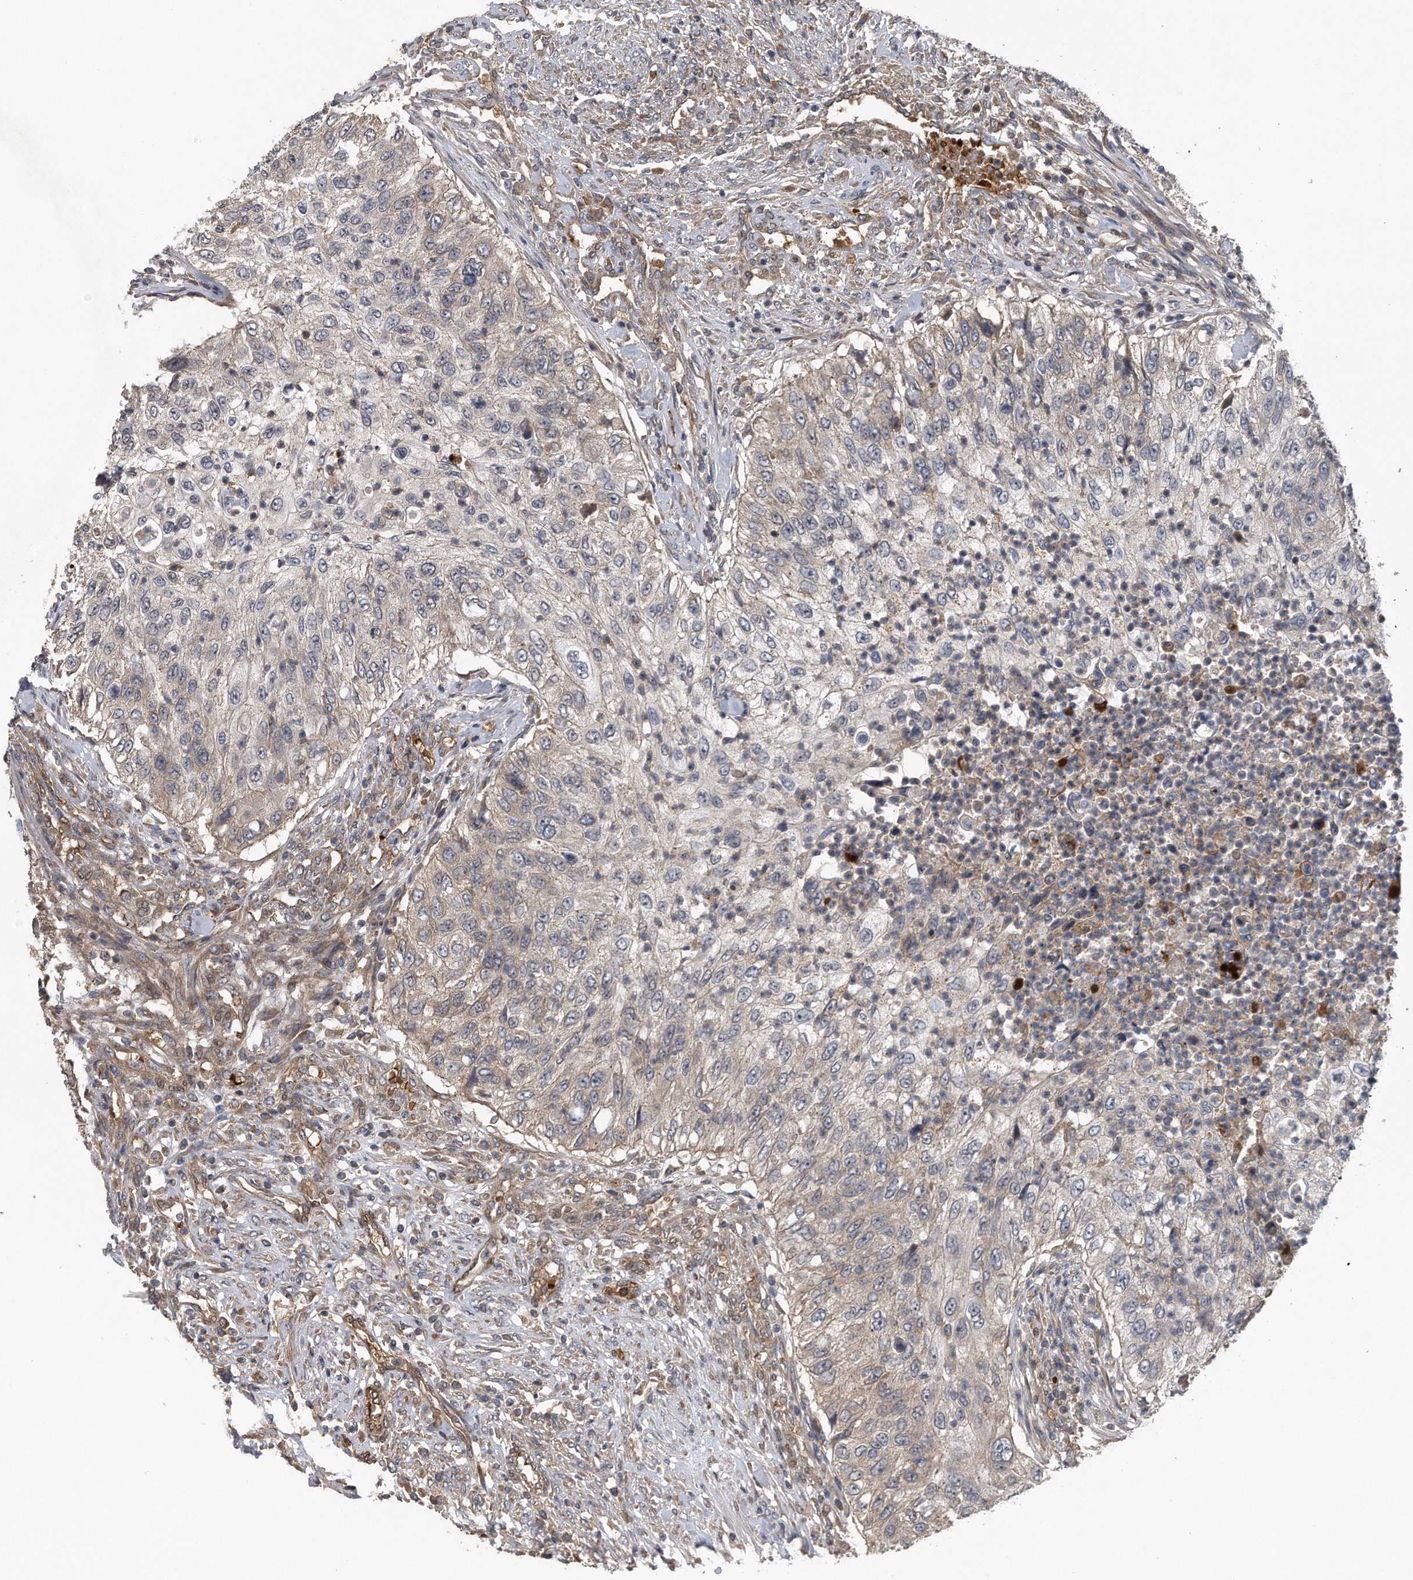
{"staining": {"intensity": "weak", "quantity": "<25%", "location": "cytoplasmic/membranous"}, "tissue": "urothelial cancer", "cell_type": "Tumor cells", "image_type": "cancer", "snomed": [{"axis": "morphology", "description": "Urothelial carcinoma, High grade"}, {"axis": "topography", "description": "Urinary bladder"}], "caption": "IHC of urothelial cancer shows no expression in tumor cells.", "gene": "ZNF79", "patient": {"sex": "female", "age": 60}}